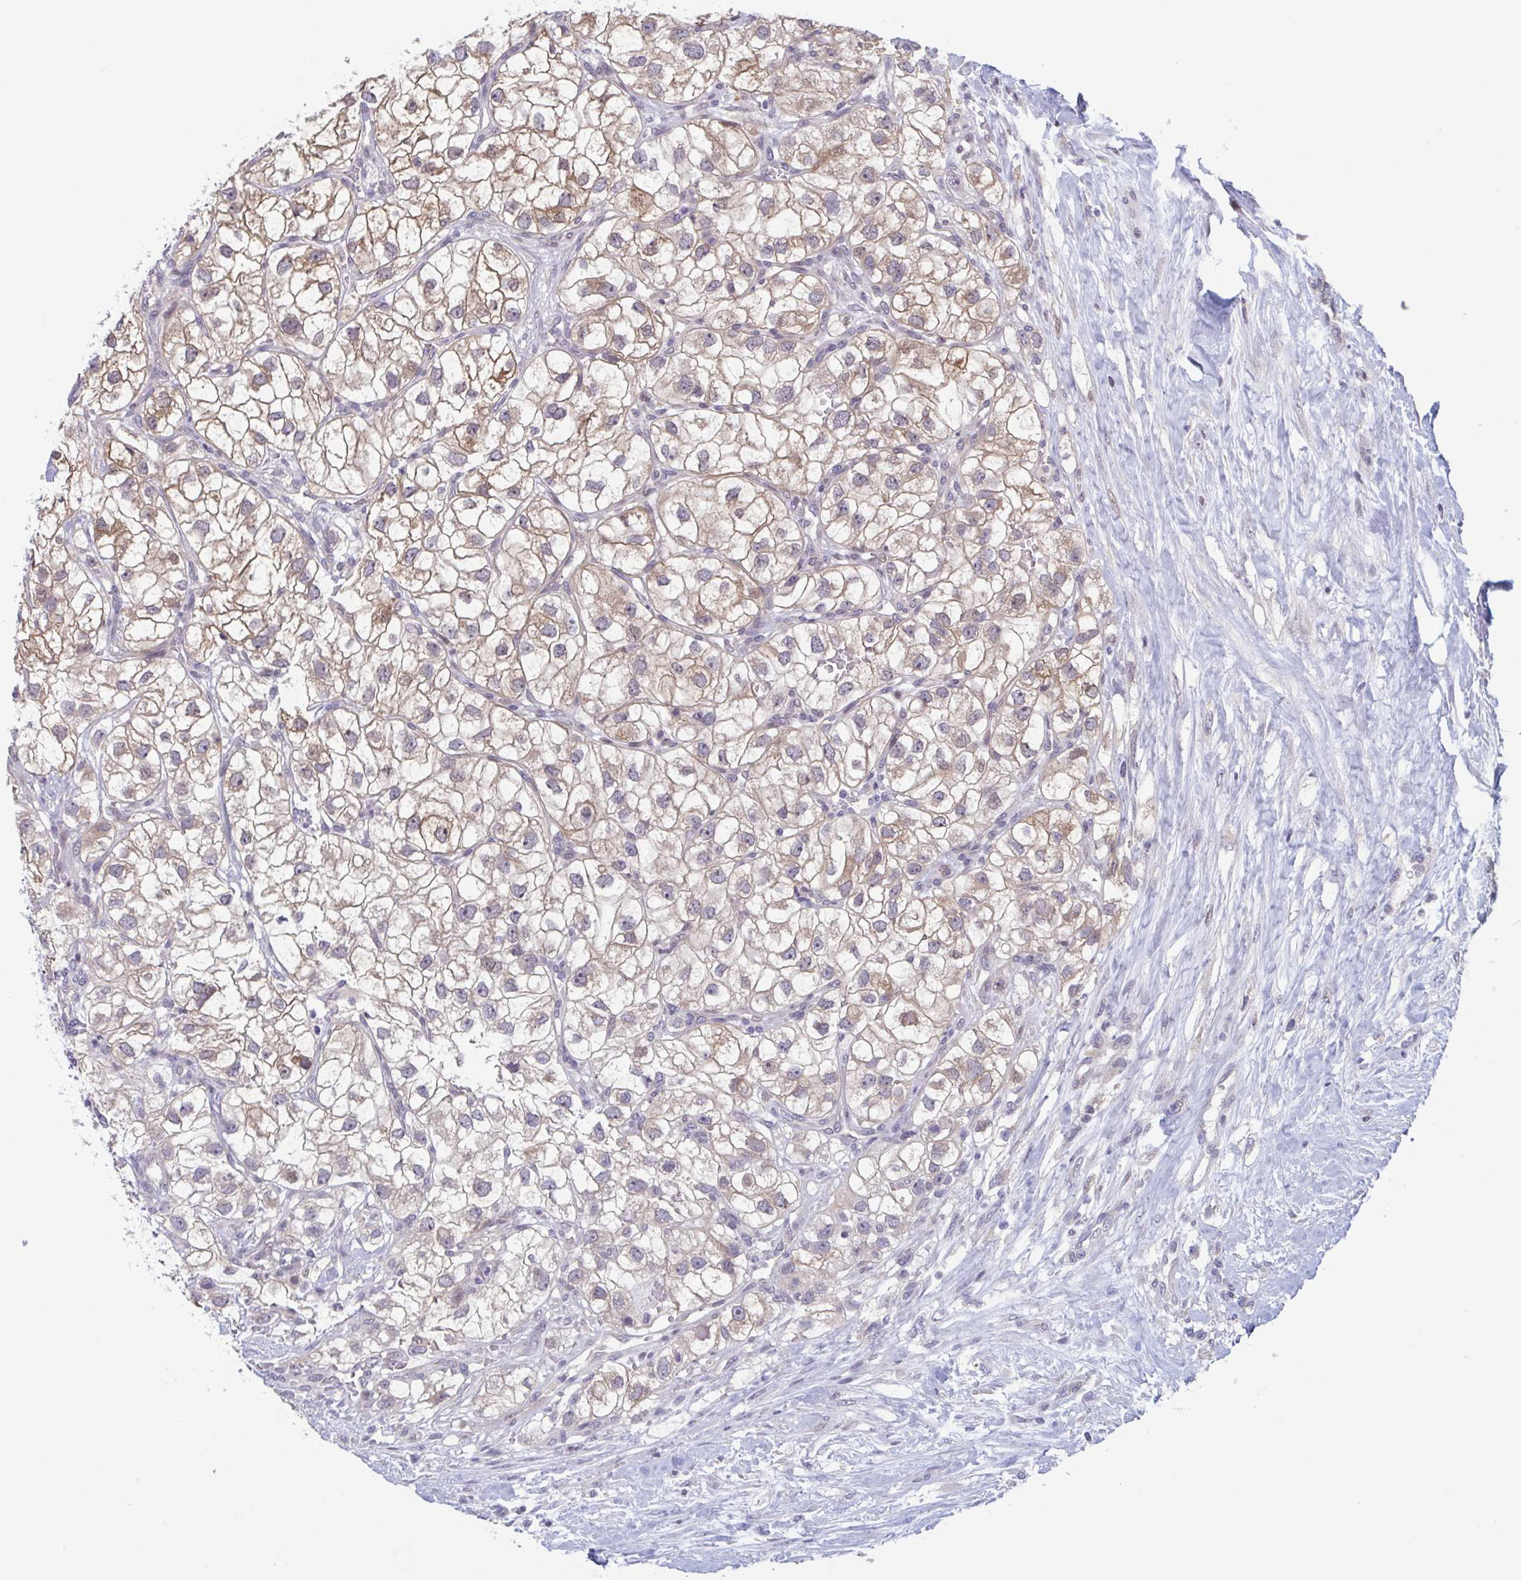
{"staining": {"intensity": "moderate", "quantity": "25%-75%", "location": "cytoplasmic/membranous"}, "tissue": "renal cancer", "cell_type": "Tumor cells", "image_type": "cancer", "snomed": [{"axis": "morphology", "description": "Adenocarcinoma, NOS"}, {"axis": "topography", "description": "Kidney"}], "caption": "Renal adenocarcinoma stained with a protein marker demonstrates moderate staining in tumor cells.", "gene": "RIOK1", "patient": {"sex": "male", "age": 59}}